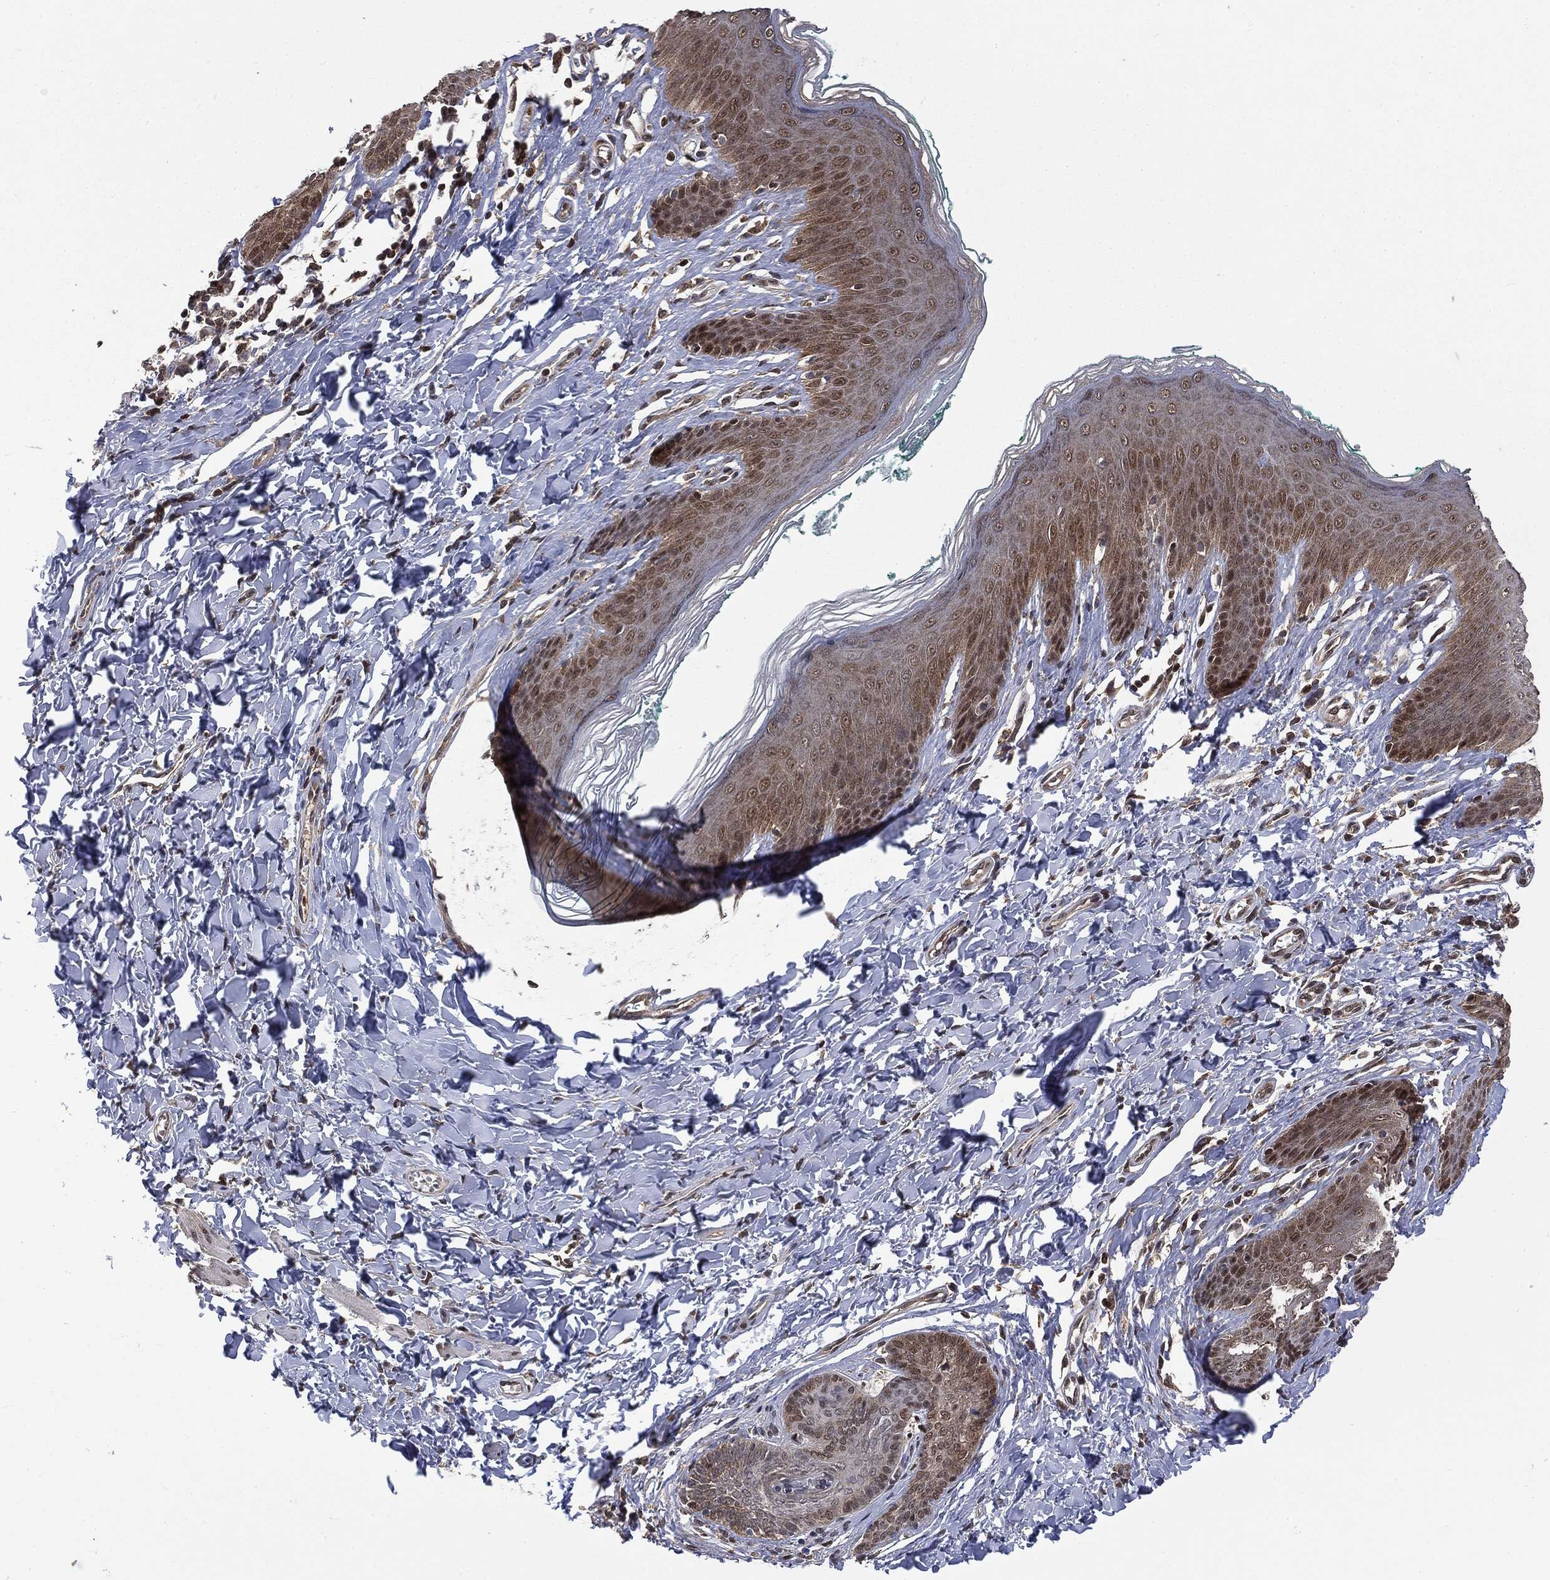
{"staining": {"intensity": "moderate", "quantity": "<25%", "location": "cytoplasmic/membranous,nuclear"}, "tissue": "skin", "cell_type": "Epidermal cells", "image_type": "normal", "snomed": [{"axis": "morphology", "description": "Normal tissue, NOS"}, {"axis": "topography", "description": "Vulva"}], "caption": "Immunohistochemistry micrograph of normal skin: human skin stained using immunohistochemistry reveals low levels of moderate protein expression localized specifically in the cytoplasmic/membranous,nuclear of epidermal cells, appearing as a cytoplasmic/membranous,nuclear brown color.", "gene": "GPI", "patient": {"sex": "female", "age": 66}}